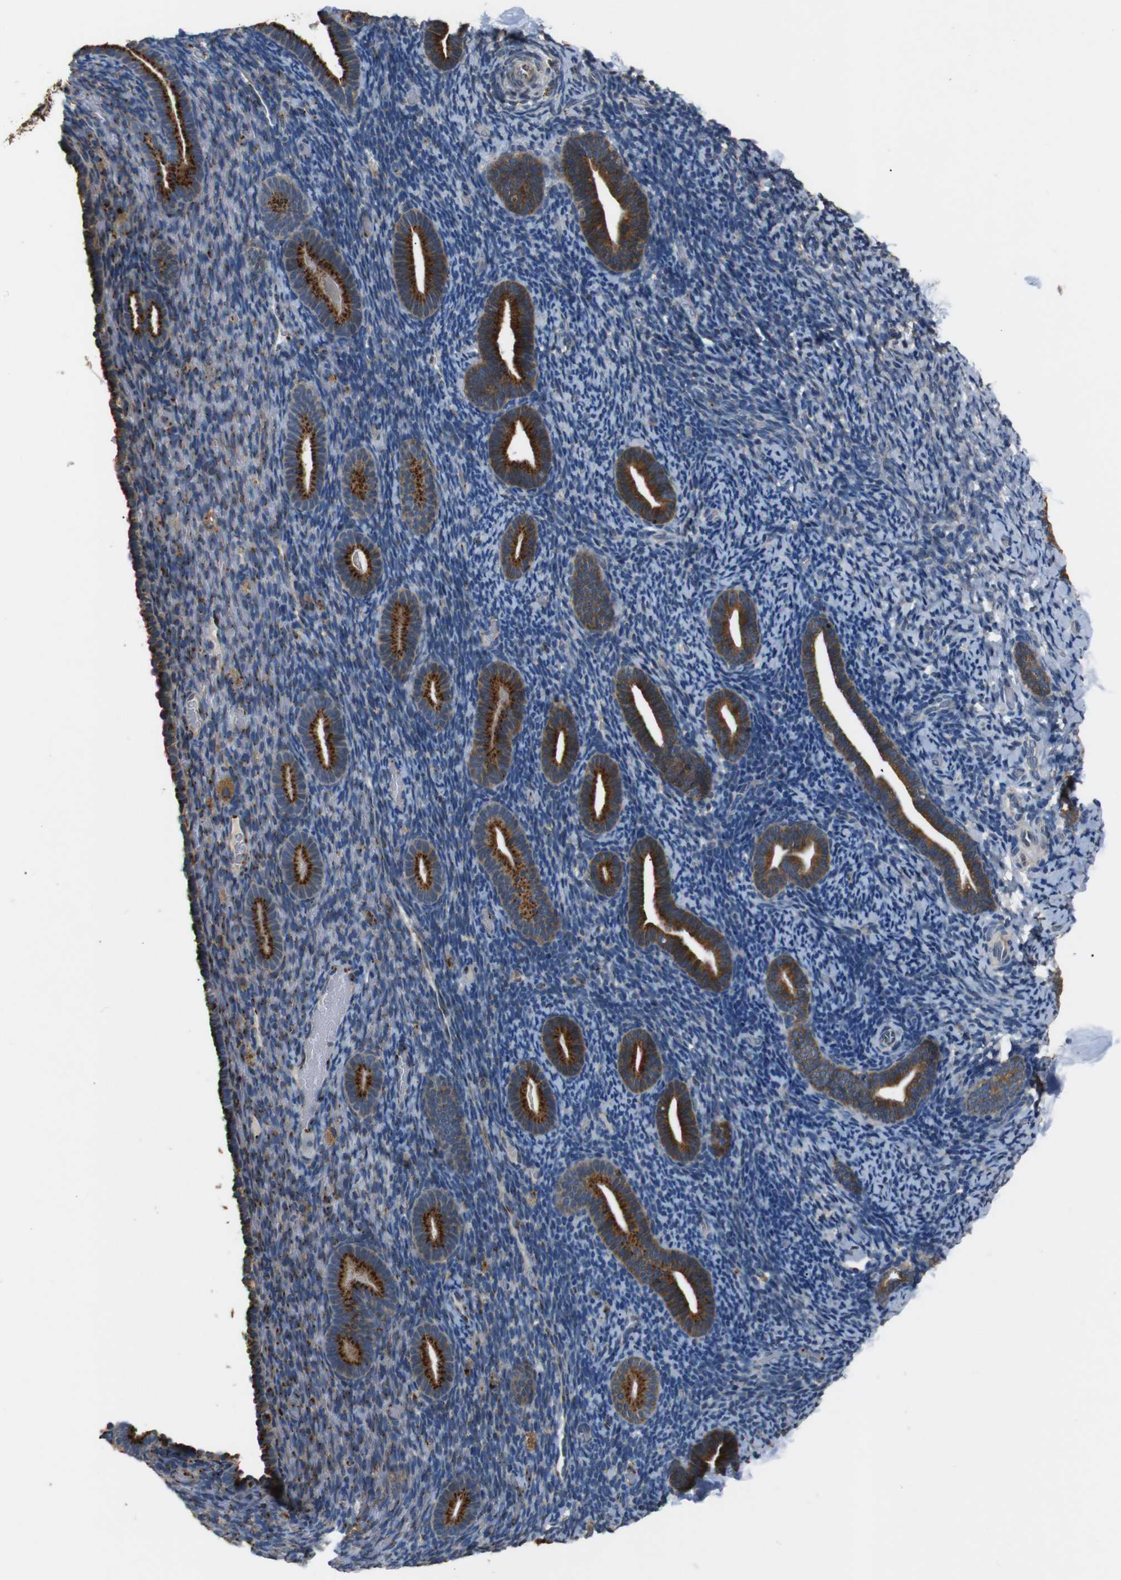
{"staining": {"intensity": "moderate", "quantity": "<25%", "location": "cytoplasmic/membranous"}, "tissue": "endometrium", "cell_type": "Cells in endometrial stroma", "image_type": "normal", "snomed": [{"axis": "morphology", "description": "Normal tissue, NOS"}, {"axis": "topography", "description": "Endometrium"}], "caption": "Endometrium stained for a protein exhibits moderate cytoplasmic/membranous positivity in cells in endometrial stroma. Using DAB (brown) and hematoxylin (blue) stains, captured at high magnification using brightfield microscopy.", "gene": "TMED2", "patient": {"sex": "female", "age": 51}}